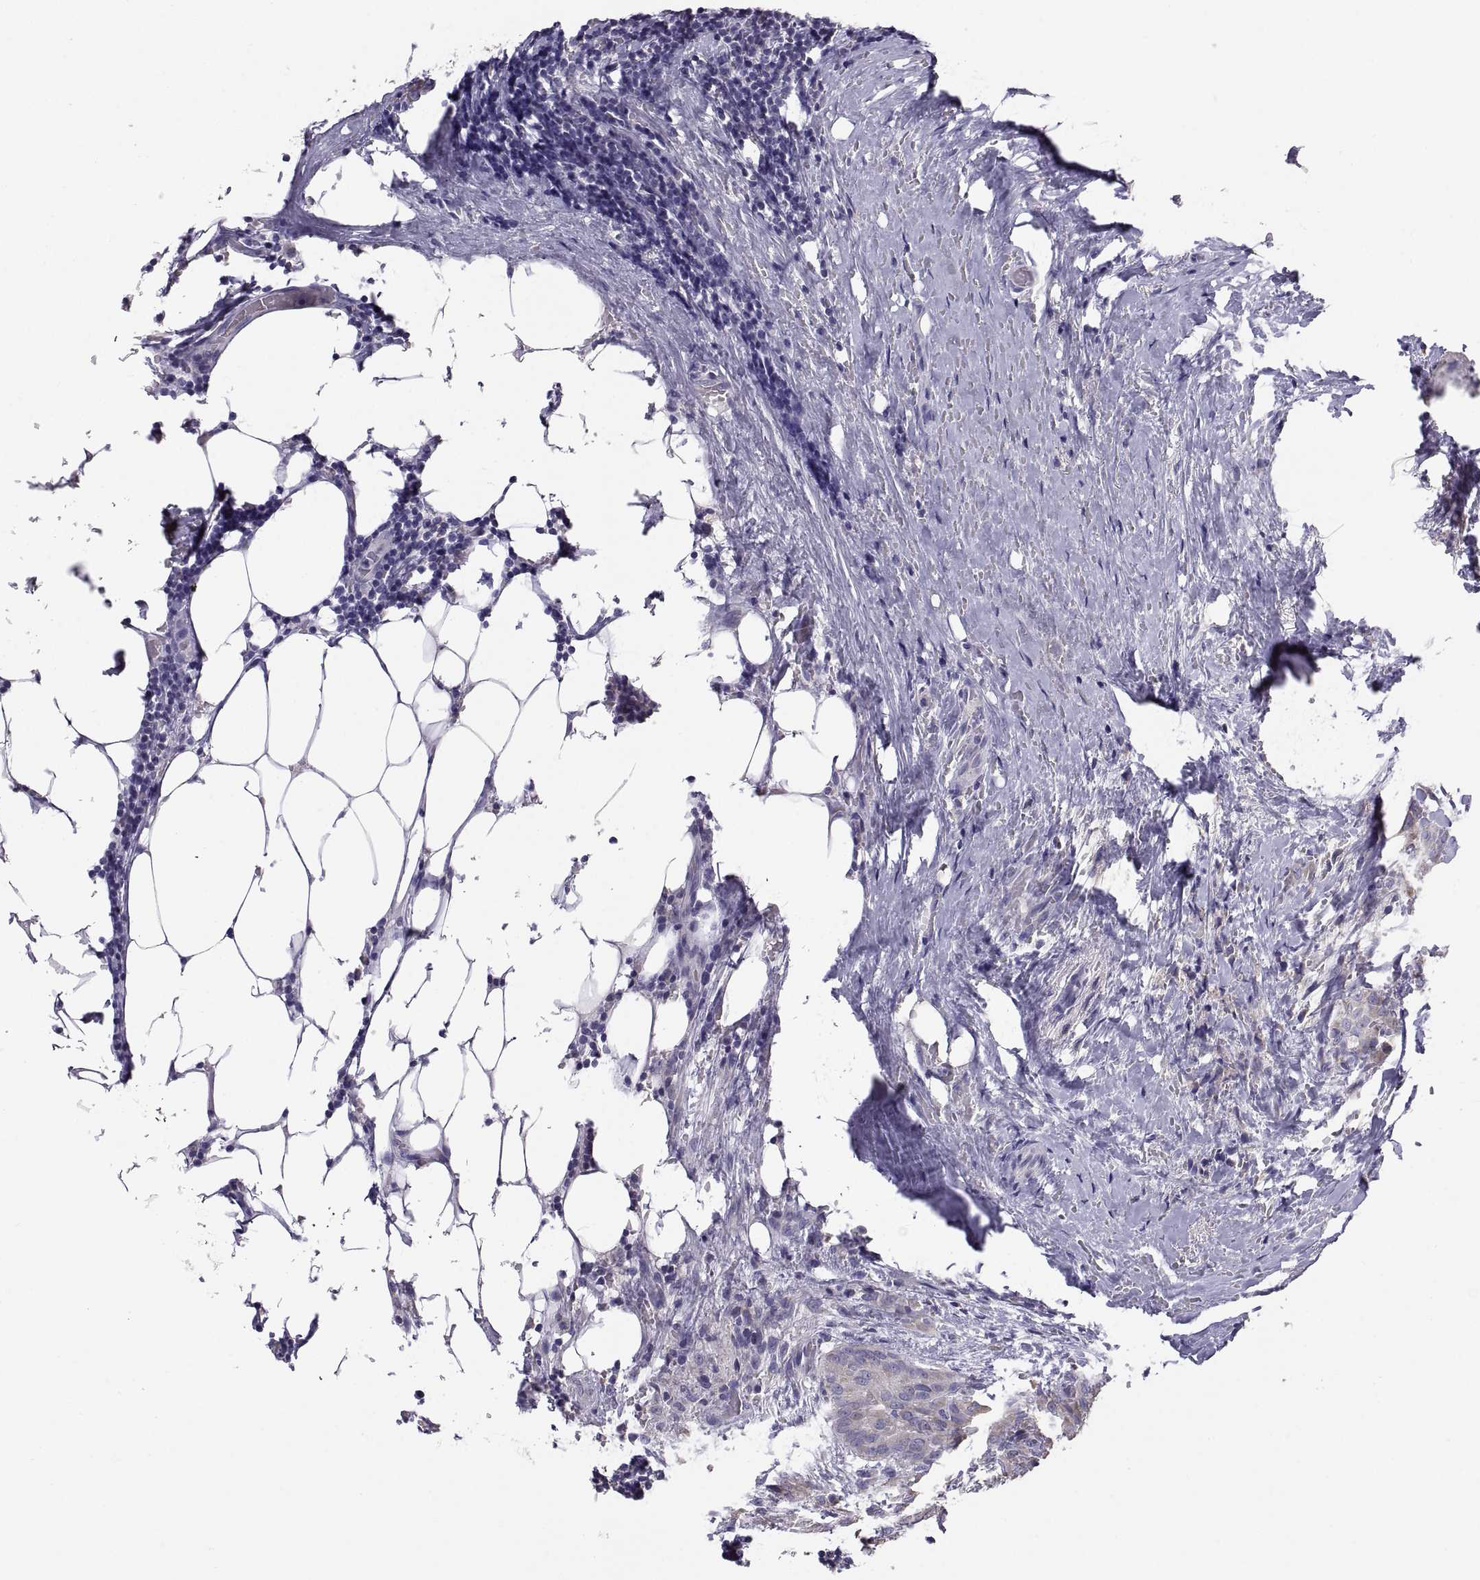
{"staining": {"intensity": "negative", "quantity": "none", "location": "none"}, "tissue": "thyroid cancer", "cell_type": "Tumor cells", "image_type": "cancer", "snomed": [{"axis": "morphology", "description": "Papillary adenocarcinoma, NOS"}, {"axis": "topography", "description": "Thyroid gland"}], "caption": "Immunohistochemistry (IHC) image of human thyroid cancer (papillary adenocarcinoma) stained for a protein (brown), which exhibits no staining in tumor cells.", "gene": "TNNC1", "patient": {"sex": "male", "age": 61}}